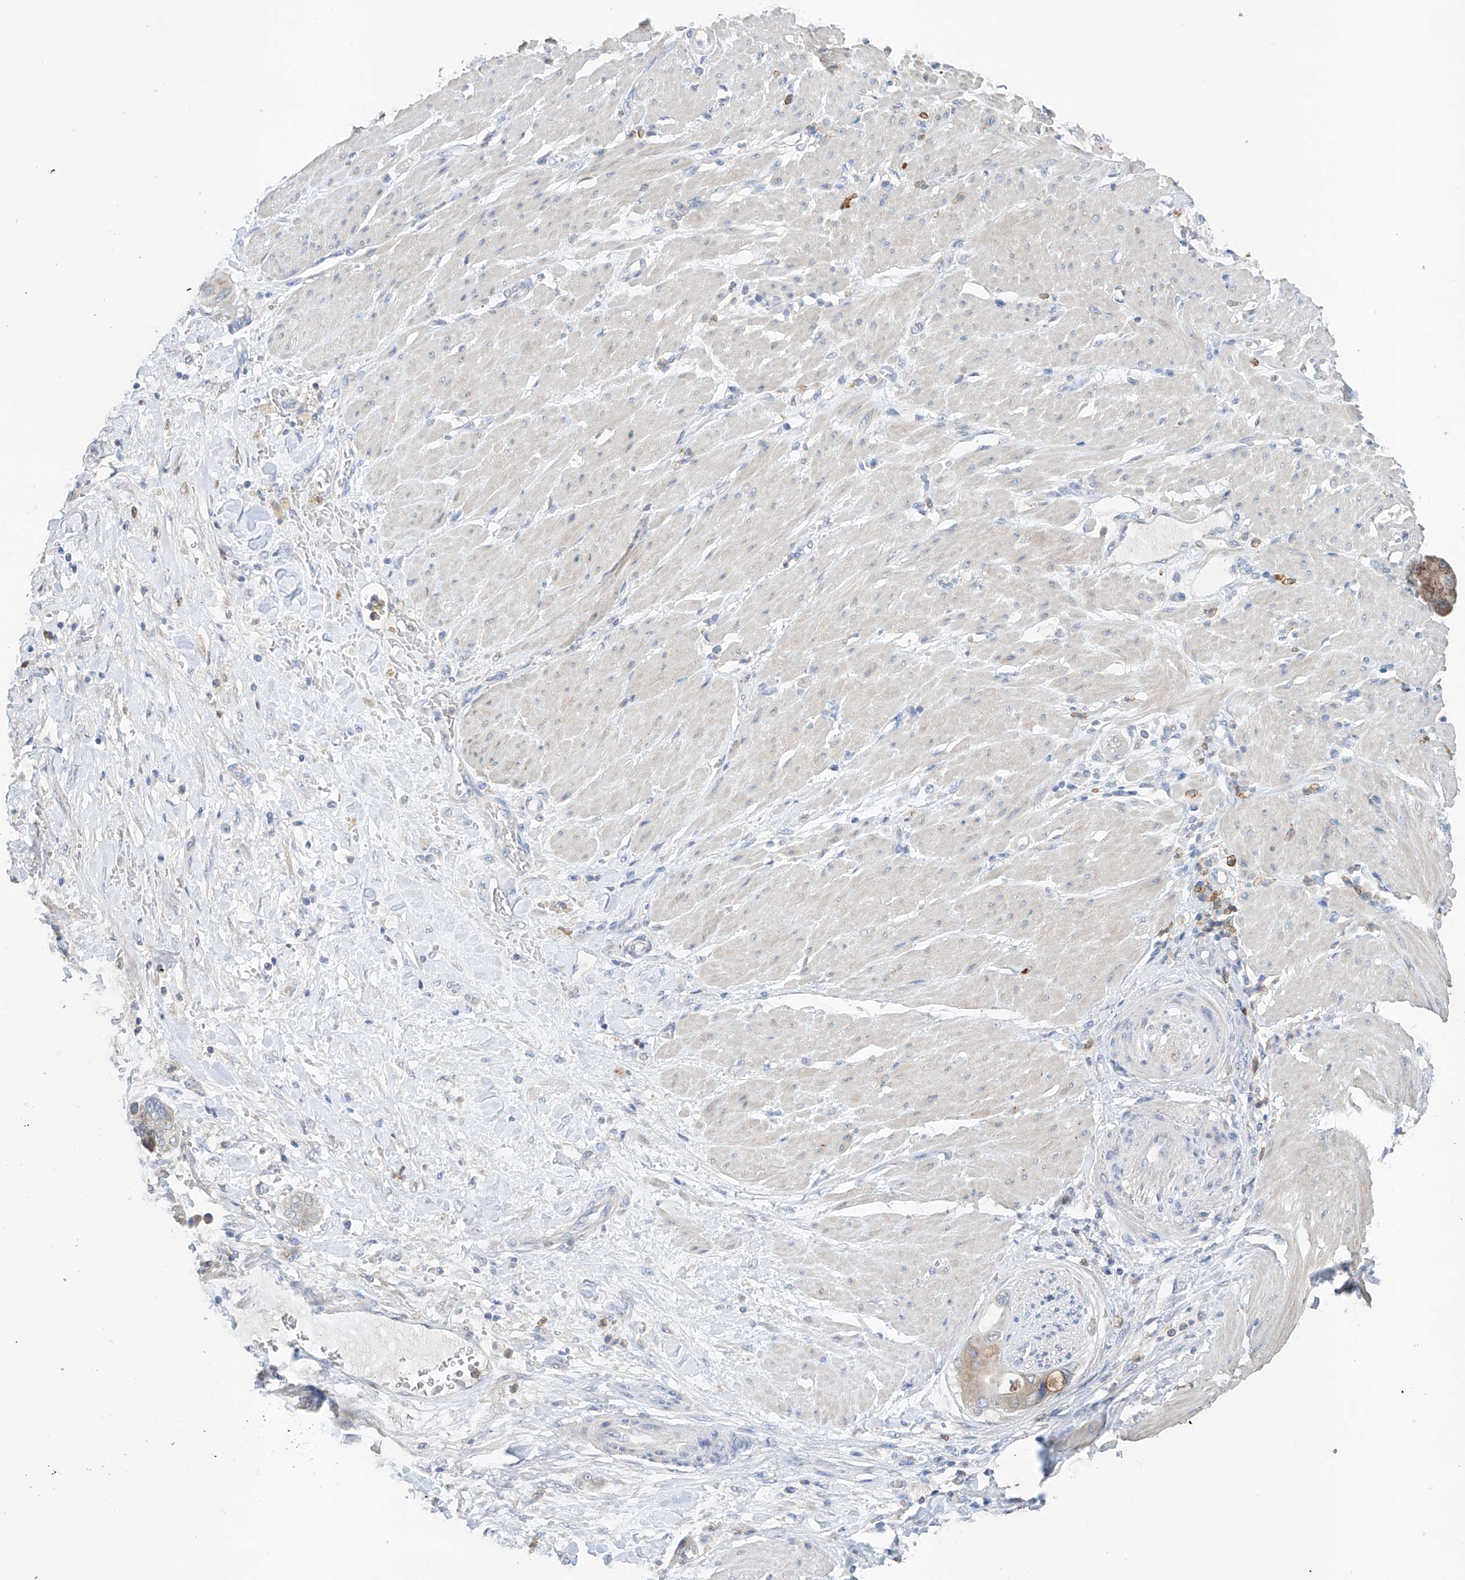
{"staining": {"intensity": "weak", "quantity": "25%-75%", "location": "cytoplasmic/membranous"}, "tissue": "pancreatic cancer", "cell_type": "Tumor cells", "image_type": "cancer", "snomed": [{"axis": "morphology", "description": "Adenocarcinoma, NOS"}, {"axis": "topography", "description": "Pancreas"}], "caption": "Human adenocarcinoma (pancreatic) stained for a protein (brown) shows weak cytoplasmic/membranous positive staining in approximately 25%-75% of tumor cells.", "gene": "GPC4", "patient": {"sex": "male", "age": 68}}